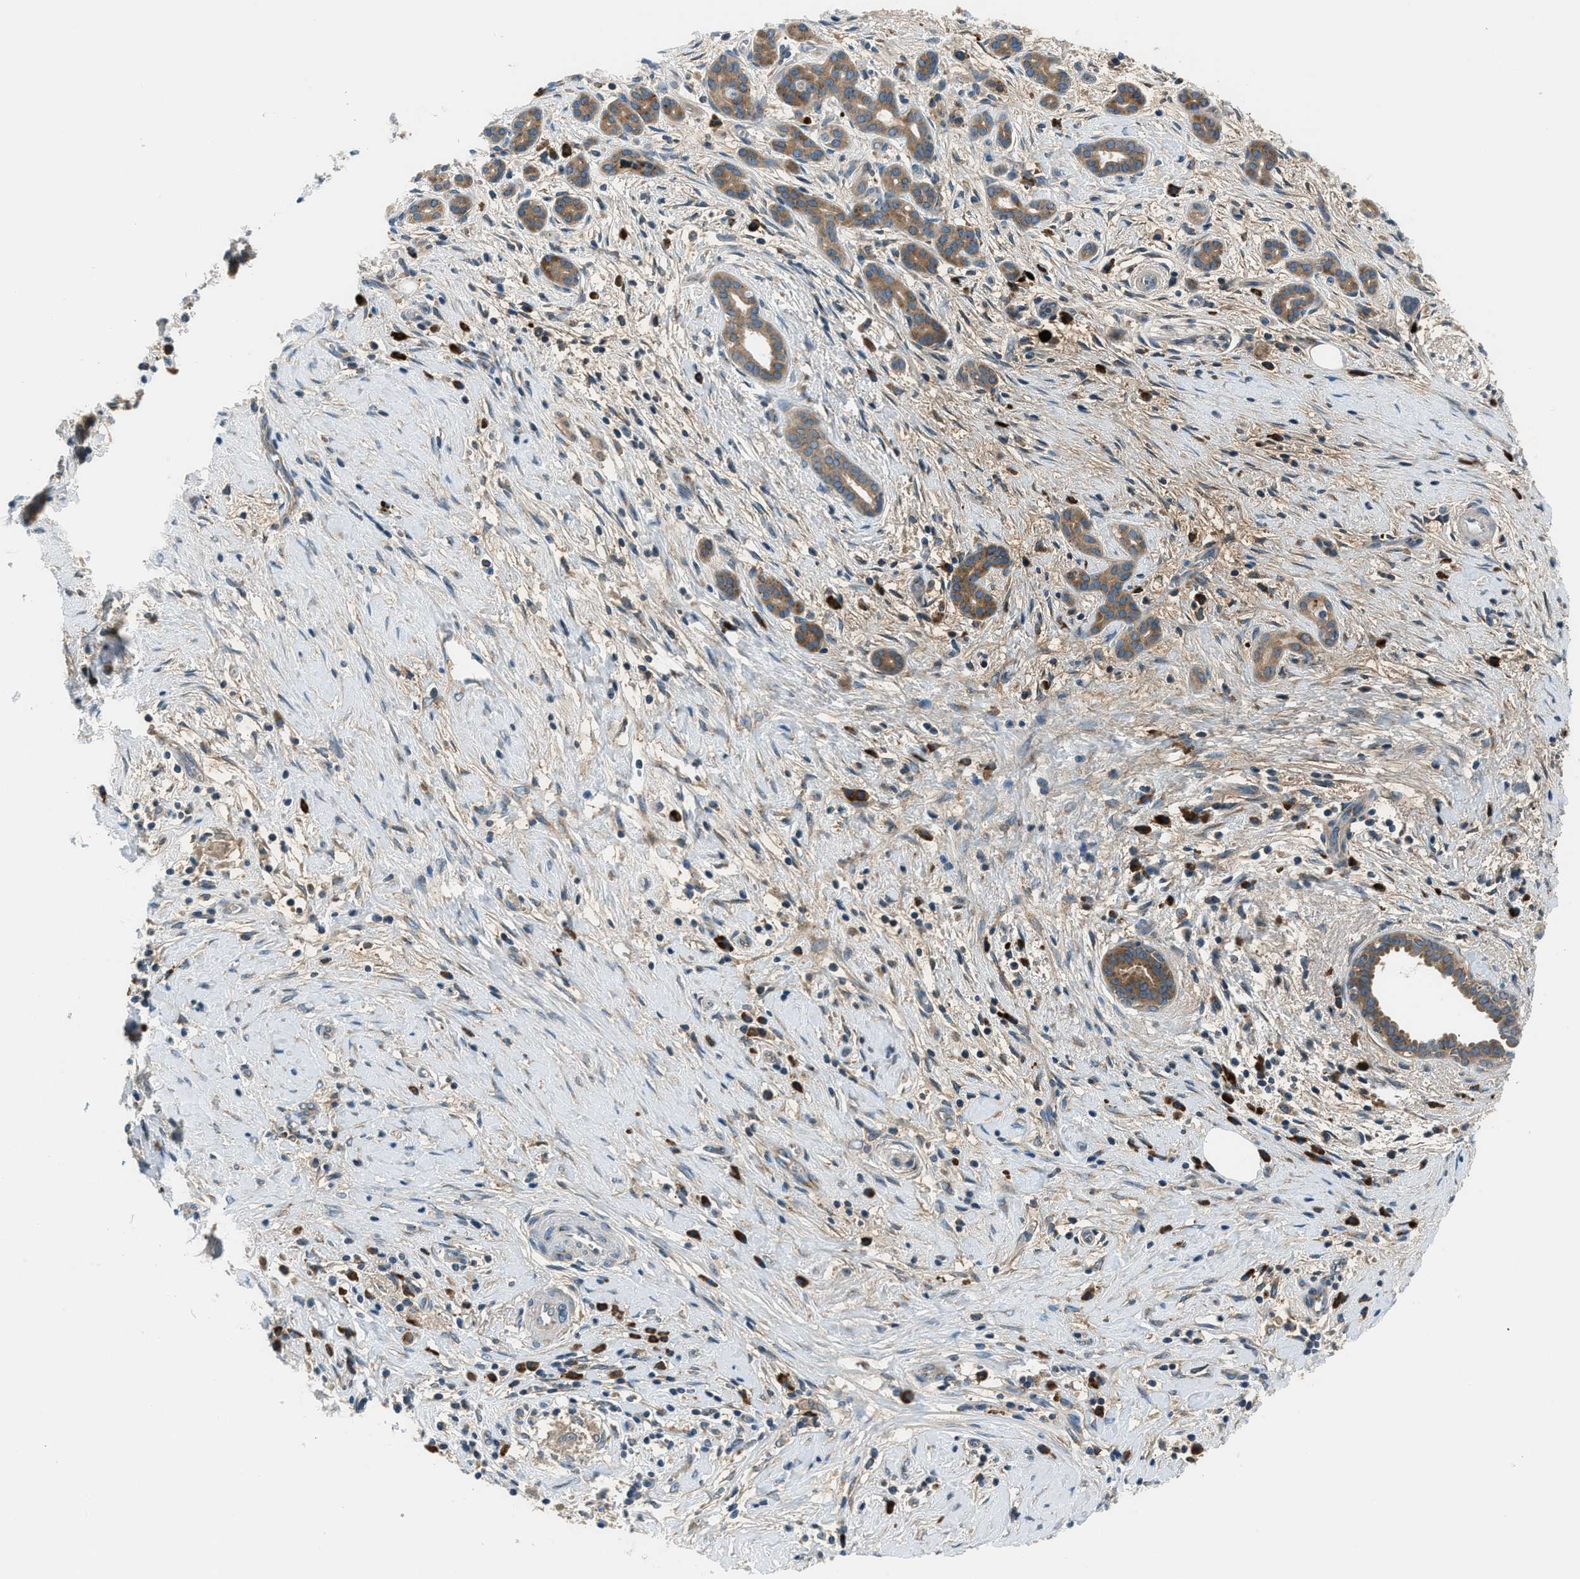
{"staining": {"intensity": "moderate", "quantity": ">75%", "location": "cytoplasmic/membranous"}, "tissue": "pancreatic cancer", "cell_type": "Tumor cells", "image_type": "cancer", "snomed": [{"axis": "morphology", "description": "Adenocarcinoma, NOS"}, {"axis": "topography", "description": "Pancreas"}], "caption": "This is a photomicrograph of immunohistochemistry staining of pancreatic cancer (adenocarcinoma), which shows moderate staining in the cytoplasmic/membranous of tumor cells.", "gene": "EDARADD", "patient": {"sex": "female", "age": 70}}